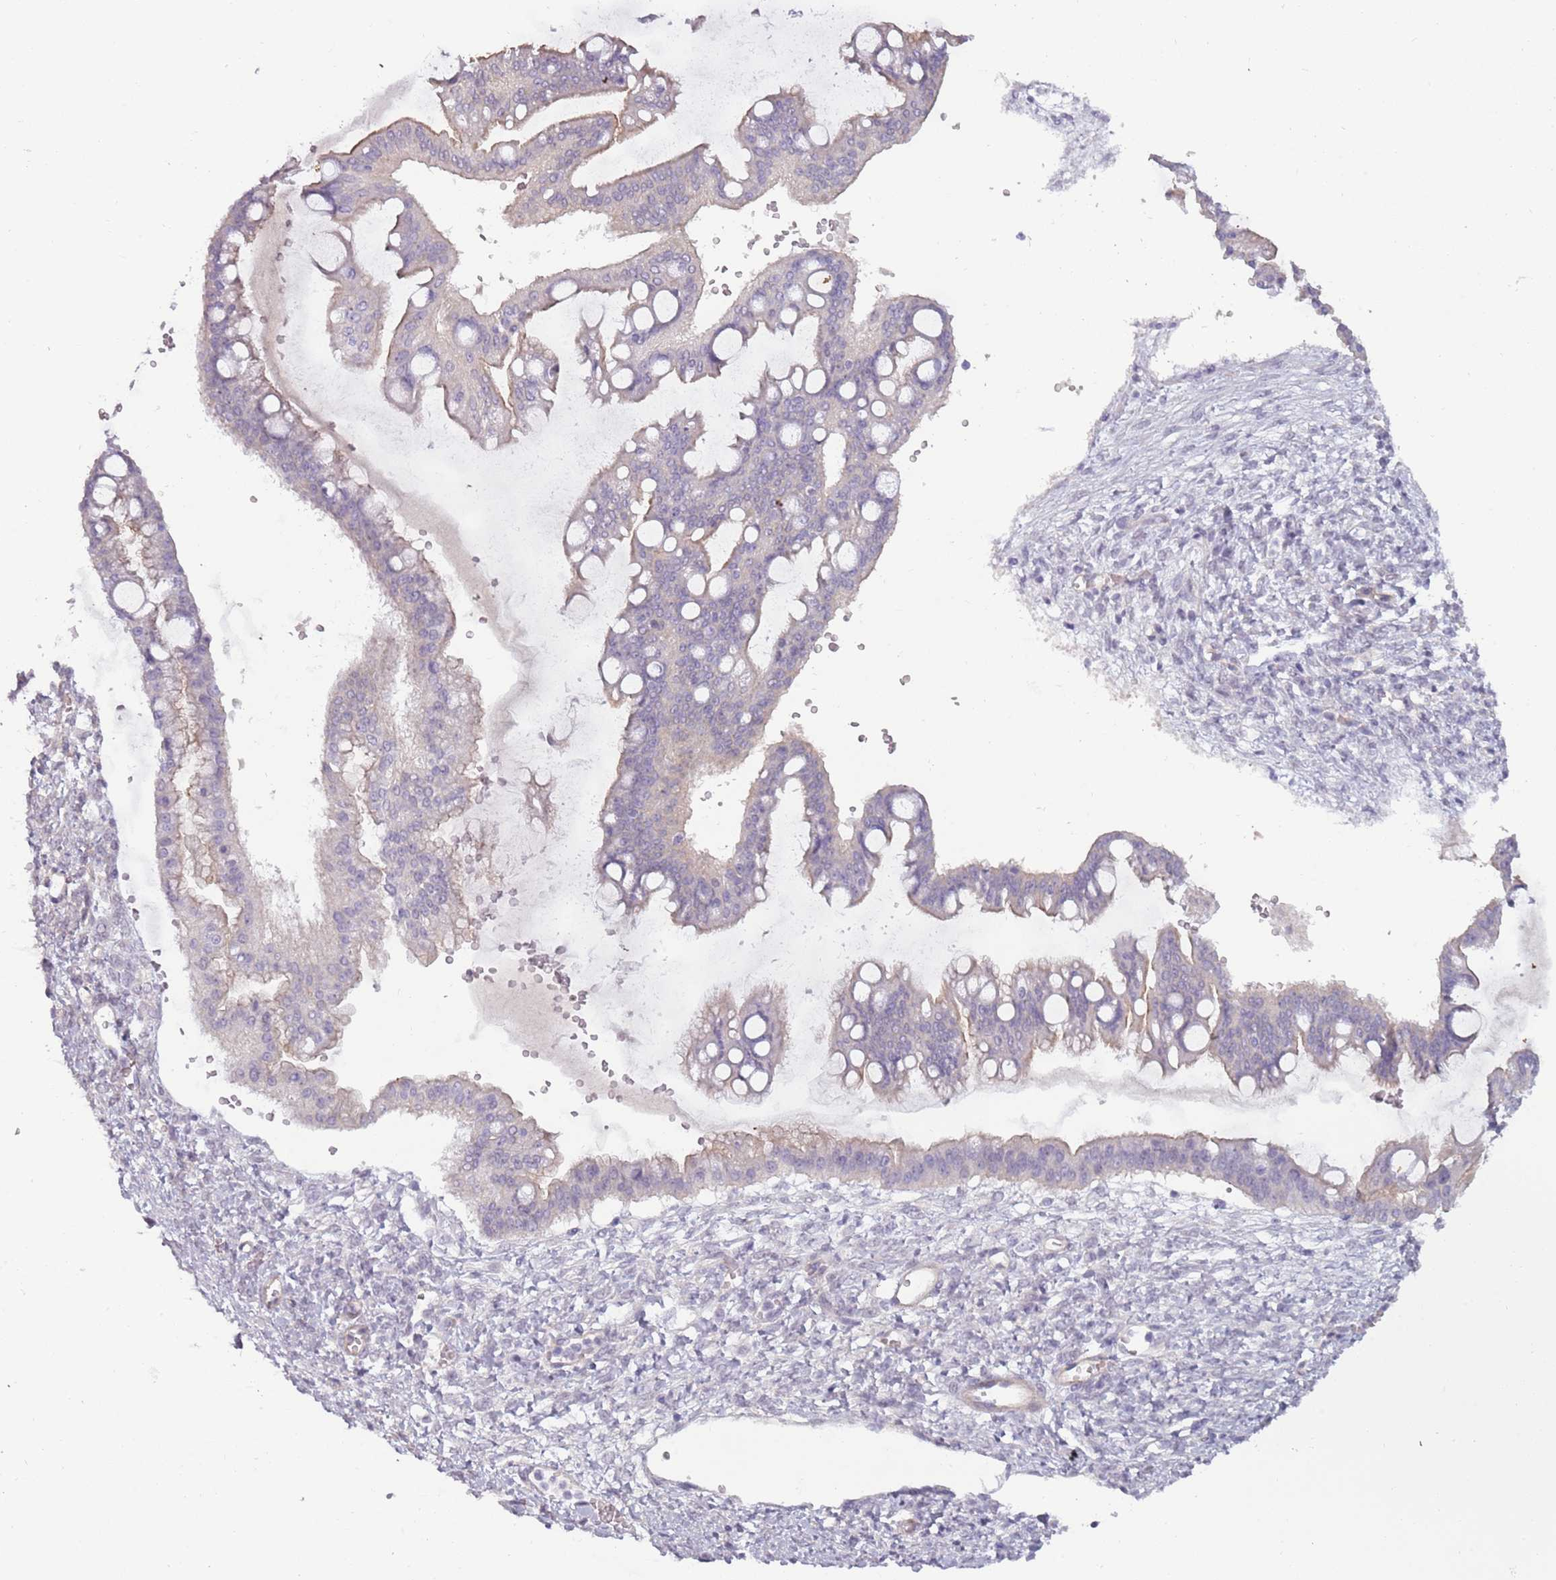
{"staining": {"intensity": "weak", "quantity": "<25%", "location": "cytoplasmic/membranous"}, "tissue": "ovarian cancer", "cell_type": "Tumor cells", "image_type": "cancer", "snomed": [{"axis": "morphology", "description": "Cystadenocarcinoma, mucinous, NOS"}, {"axis": "topography", "description": "Ovary"}], "caption": "Protein analysis of ovarian mucinous cystadenocarcinoma demonstrates no significant expression in tumor cells.", "gene": "RFX2", "patient": {"sex": "female", "age": 73}}